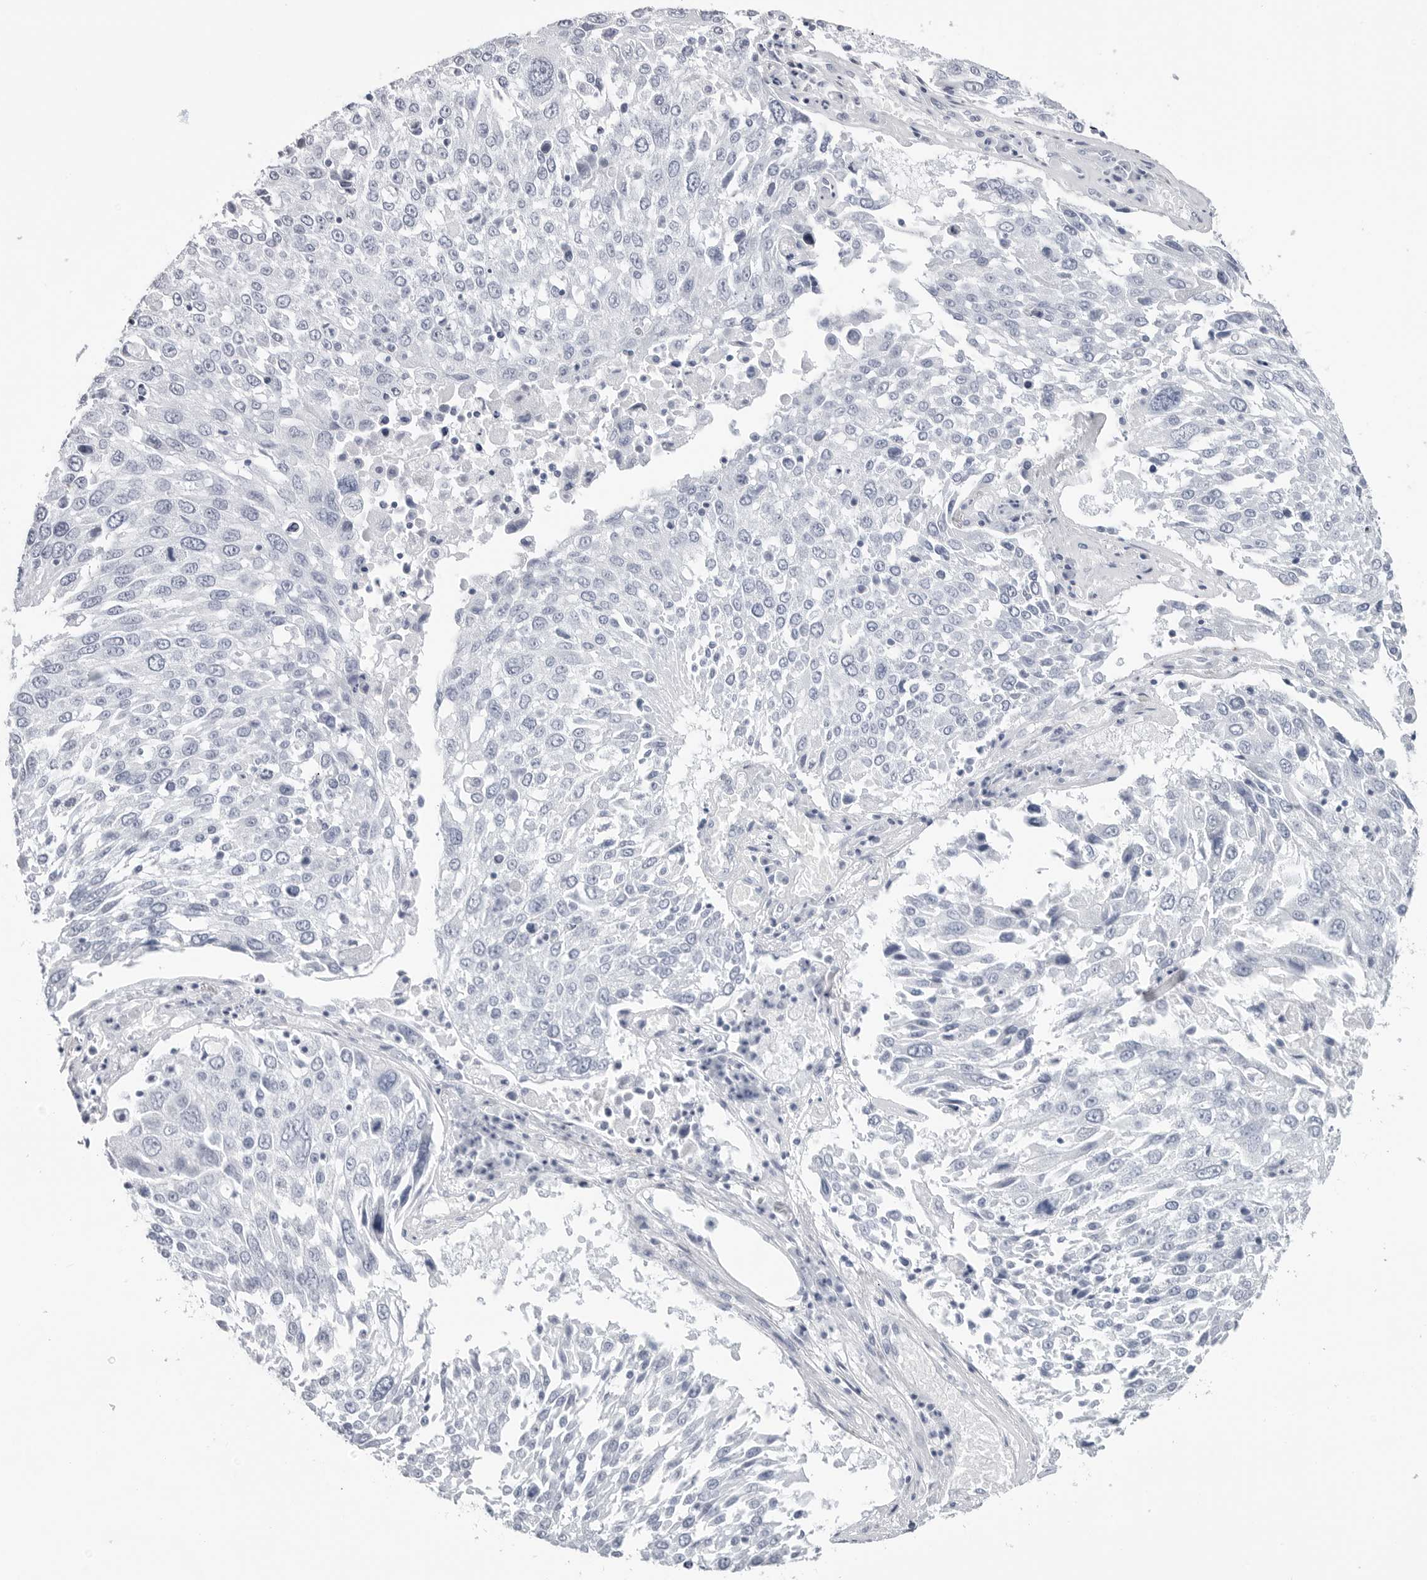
{"staining": {"intensity": "negative", "quantity": "none", "location": "none"}, "tissue": "lung cancer", "cell_type": "Tumor cells", "image_type": "cancer", "snomed": [{"axis": "morphology", "description": "Squamous cell carcinoma, NOS"}, {"axis": "topography", "description": "Lung"}], "caption": "Immunohistochemistry (IHC) image of human lung cancer (squamous cell carcinoma) stained for a protein (brown), which shows no positivity in tumor cells. (Immunohistochemistry (IHC), brightfield microscopy, high magnification).", "gene": "CST2", "patient": {"sex": "male", "age": 65}}